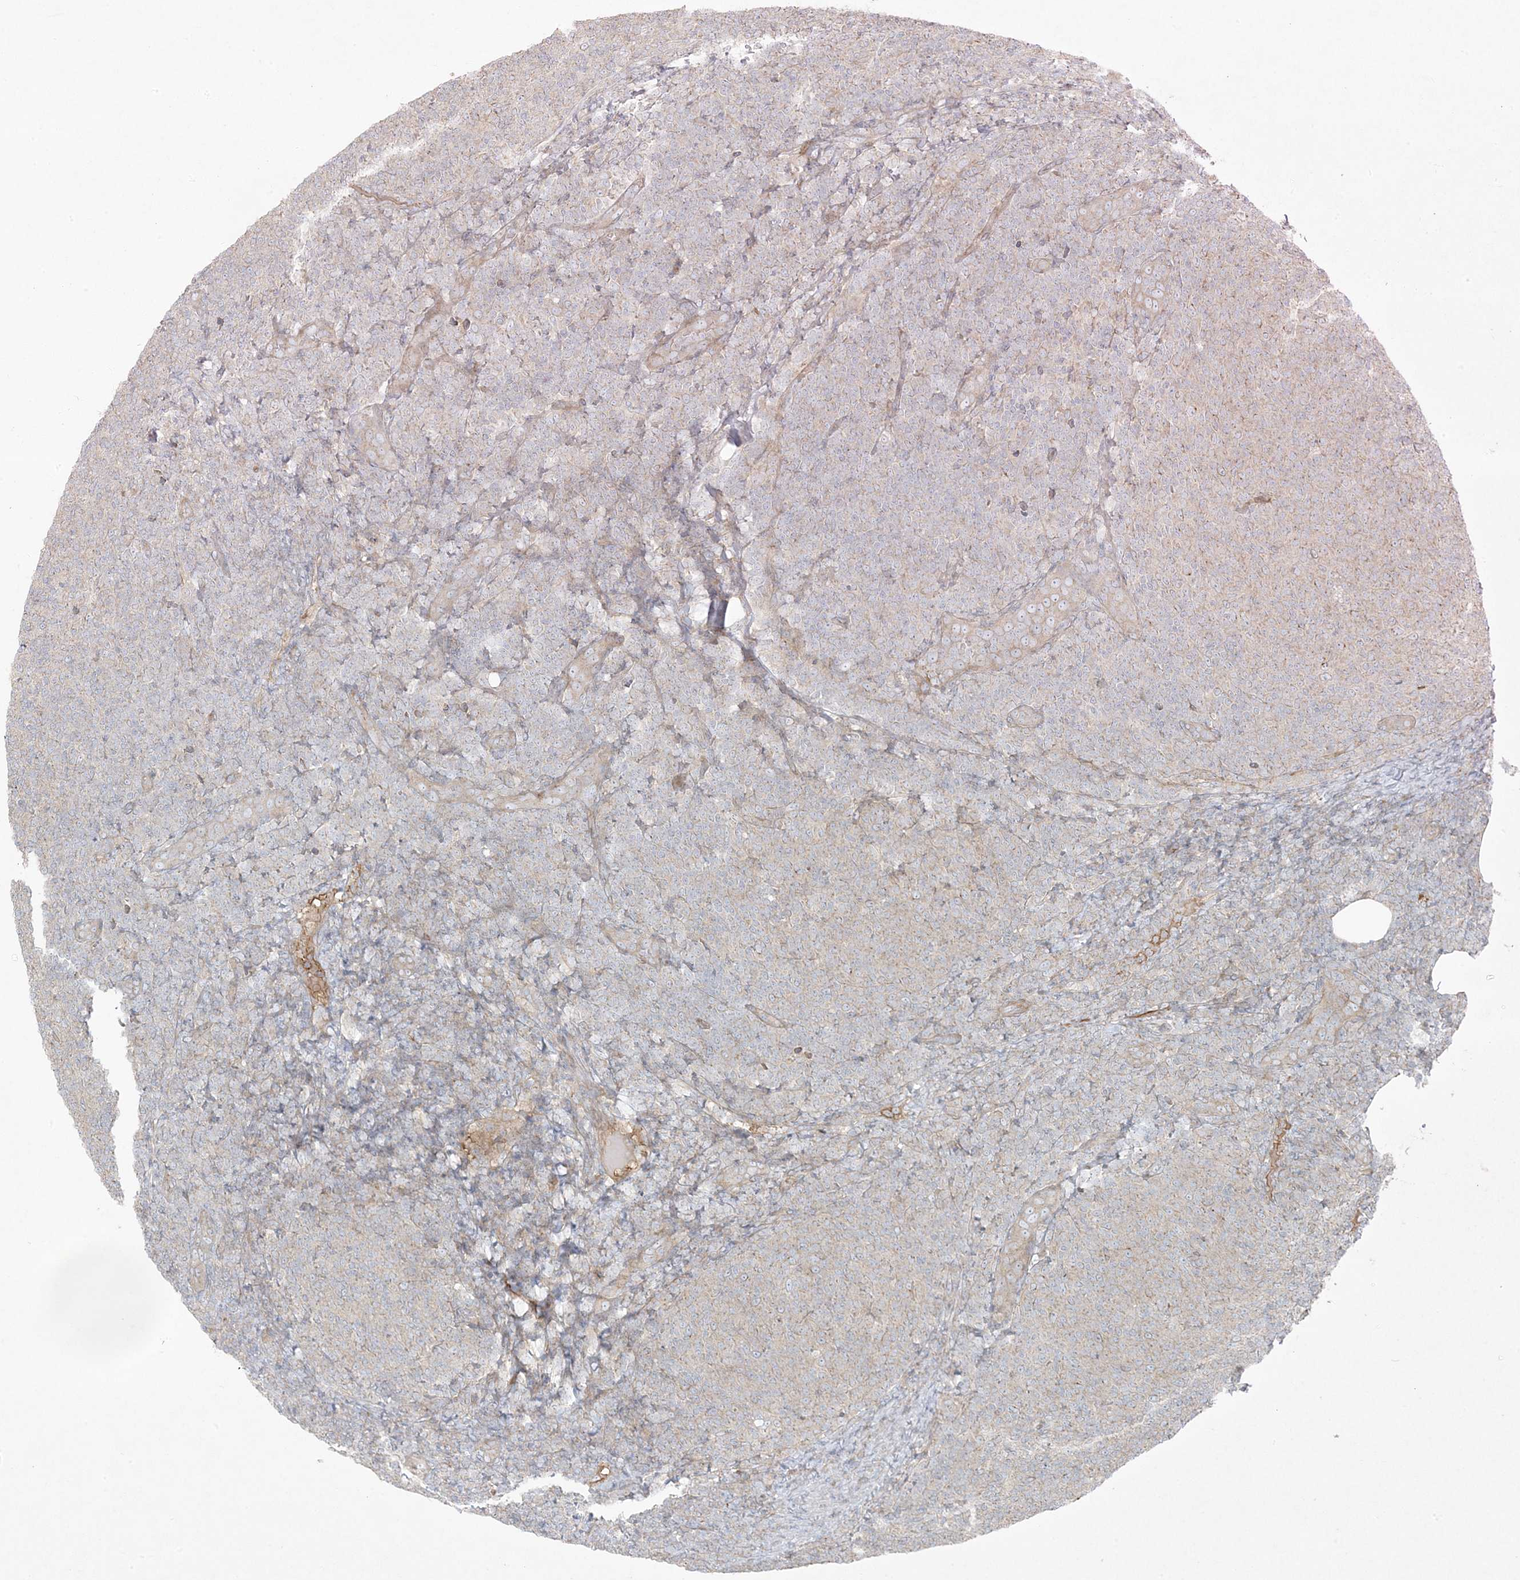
{"staining": {"intensity": "negative", "quantity": "none", "location": "none"}, "tissue": "lymphoma", "cell_type": "Tumor cells", "image_type": "cancer", "snomed": [{"axis": "morphology", "description": "Malignant lymphoma, non-Hodgkin's type, Low grade"}, {"axis": "topography", "description": "Lymph node"}], "caption": "Image shows no protein staining in tumor cells of lymphoma tissue.", "gene": "PIK3R4", "patient": {"sex": "male", "age": 66}}